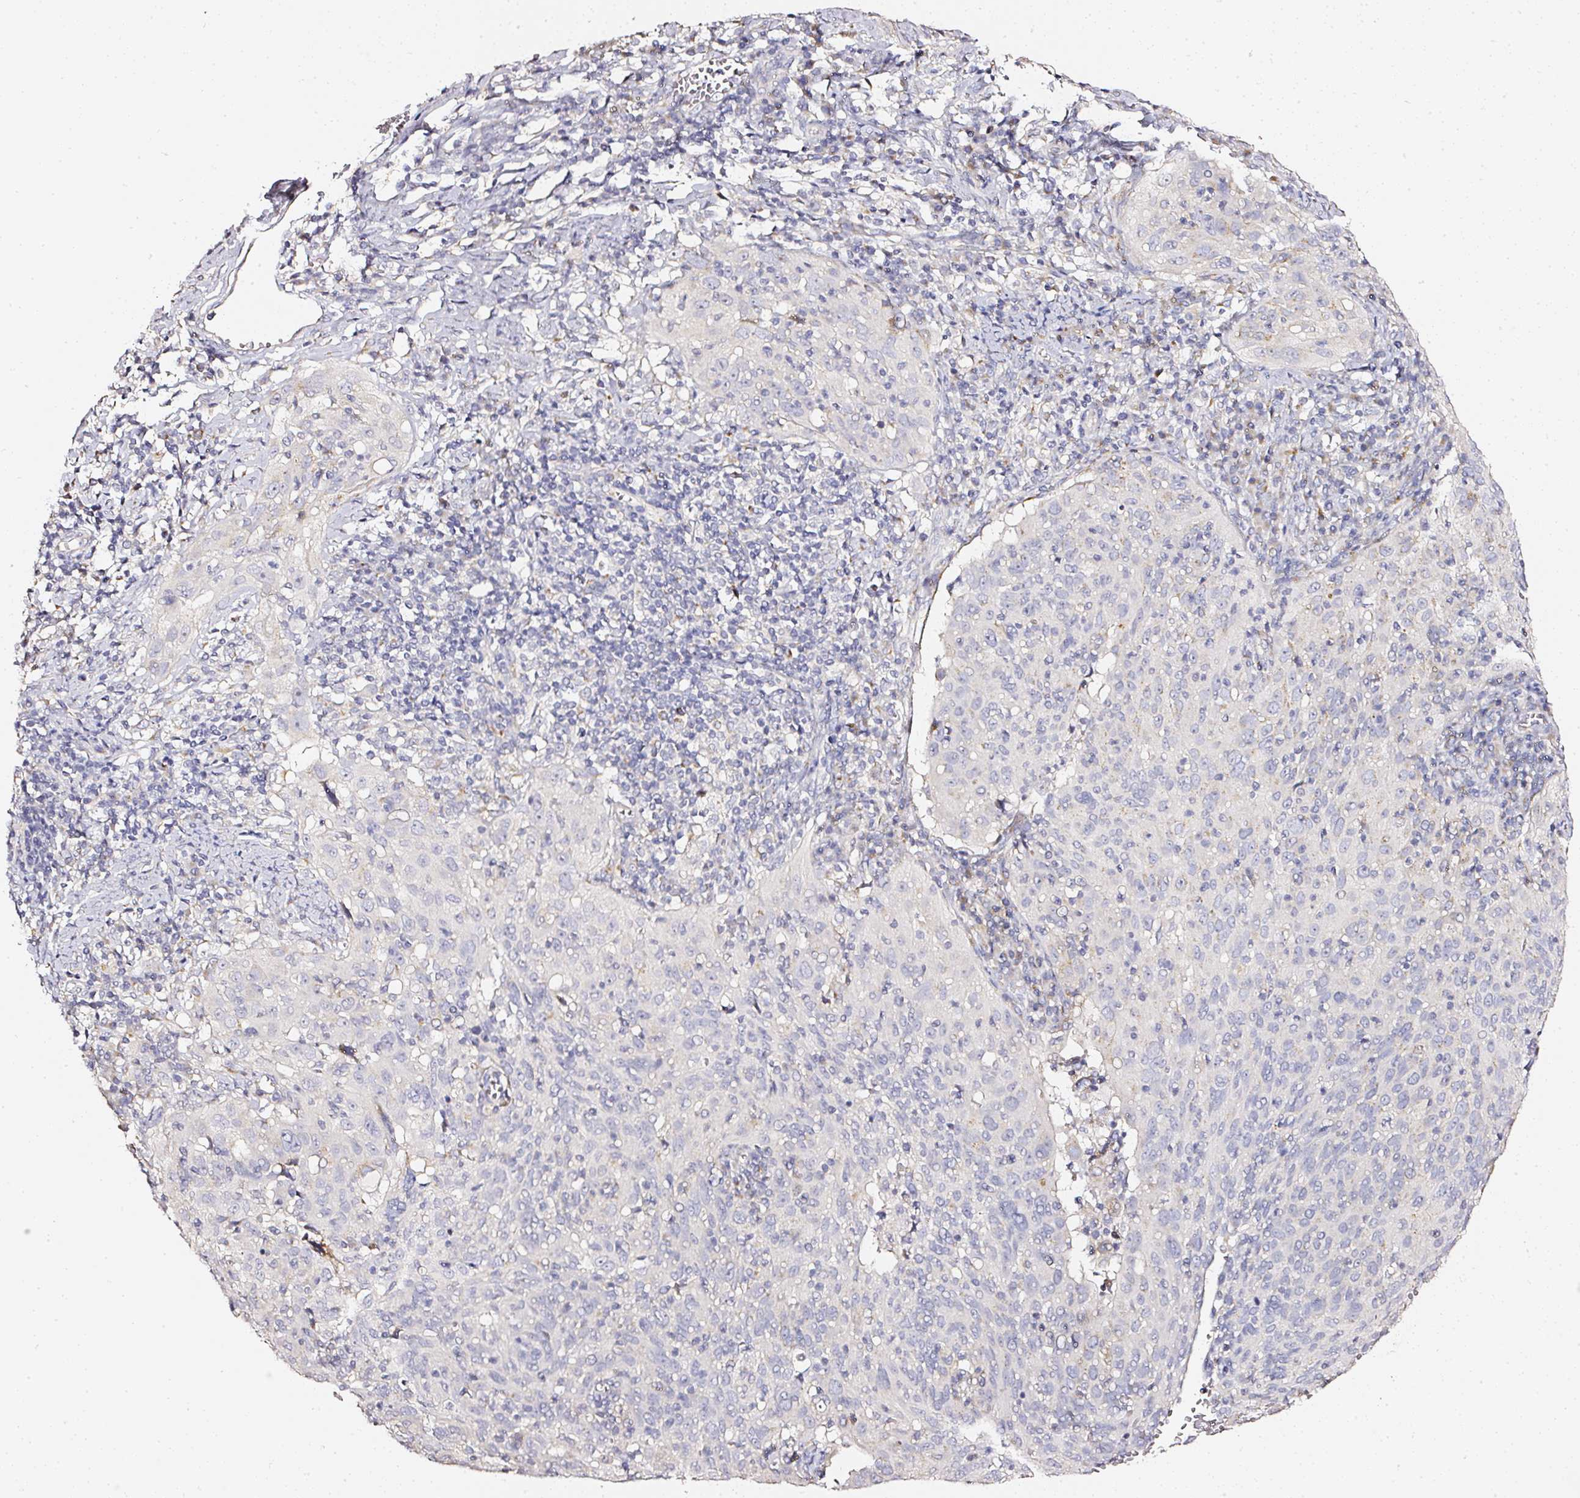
{"staining": {"intensity": "negative", "quantity": "none", "location": "none"}, "tissue": "cervical cancer", "cell_type": "Tumor cells", "image_type": "cancer", "snomed": [{"axis": "morphology", "description": "Squamous cell carcinoma, NOS"}, {"axis": "topography", "description": "Cervix"}], "caption": "Tumor cells are negative for brown protein staining in cervical cancer. The staining is performed using DAB (3,3'-diaminobenzidine) brown chromogen with nuclei counter-stained in using hematoxylin.", "gene": "NTRK1", "patient": {"sex": "female", "age": 31}}